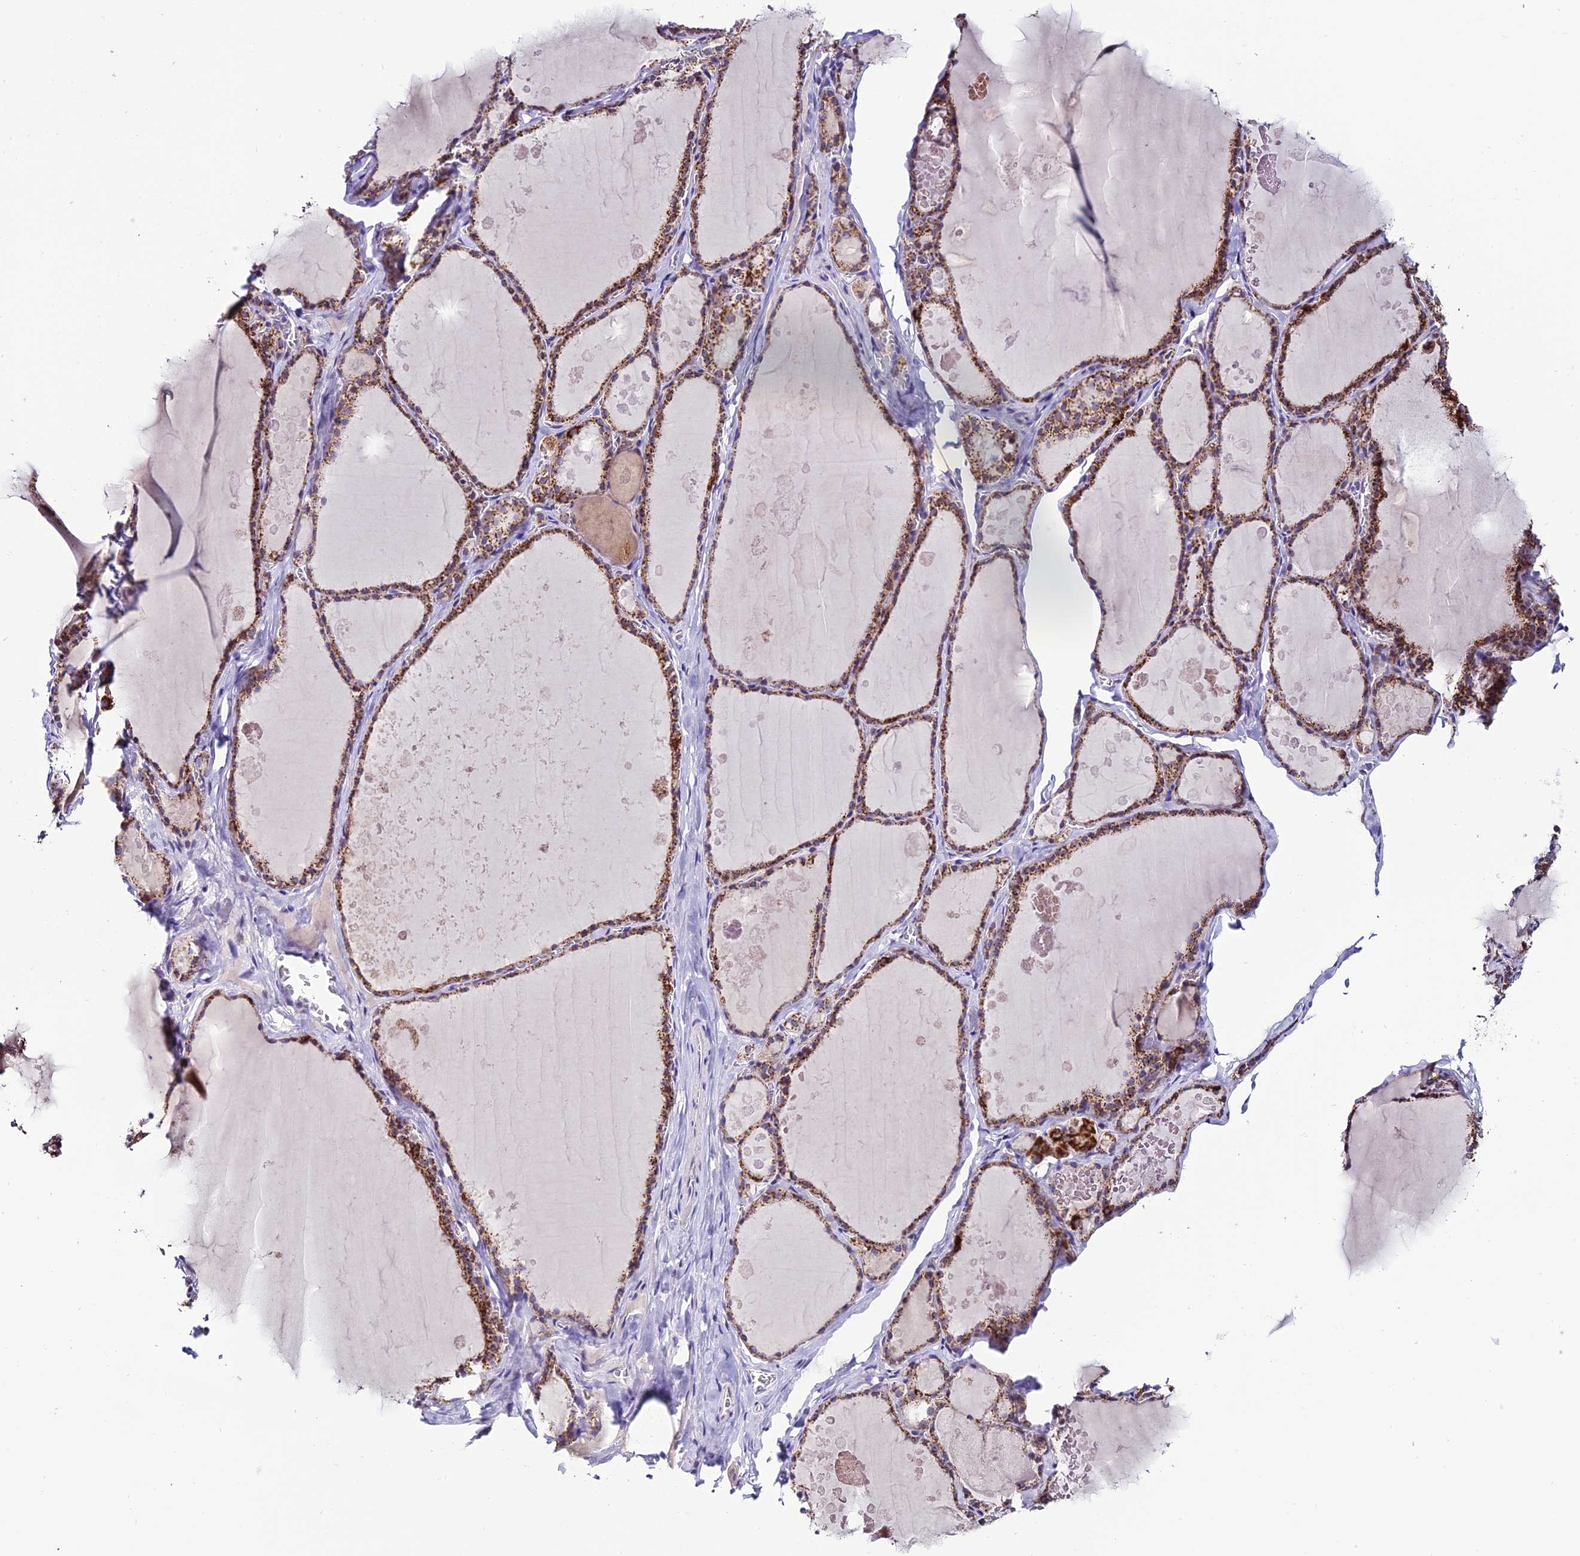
{"staining": {"intensity": "moderate", "quantity": ">75%", "location": "cytoplasmic/membranous"}, "tissue": "thyroid gland", "cell_type": "Glandular cells", "image_type": "normal", "snomed": [{"axis": "morphology", "description": "Normal tissue, NOS"}, {"axis": "topography", "description": "Thyroid gland"}], "caption": "The image exhibits immunohistochemical staining of unremarkable thyroid gland. There is moderate cytoplasmic/membranous positivity is identified in about >75% of glandular cells. The staining was performed using DAB, with brown indicating positive protein expression. Nuclei are stained blue with hematoxylin.", "gene": "SLC10A1", "patient": {"sex": "male", "age": 56}}